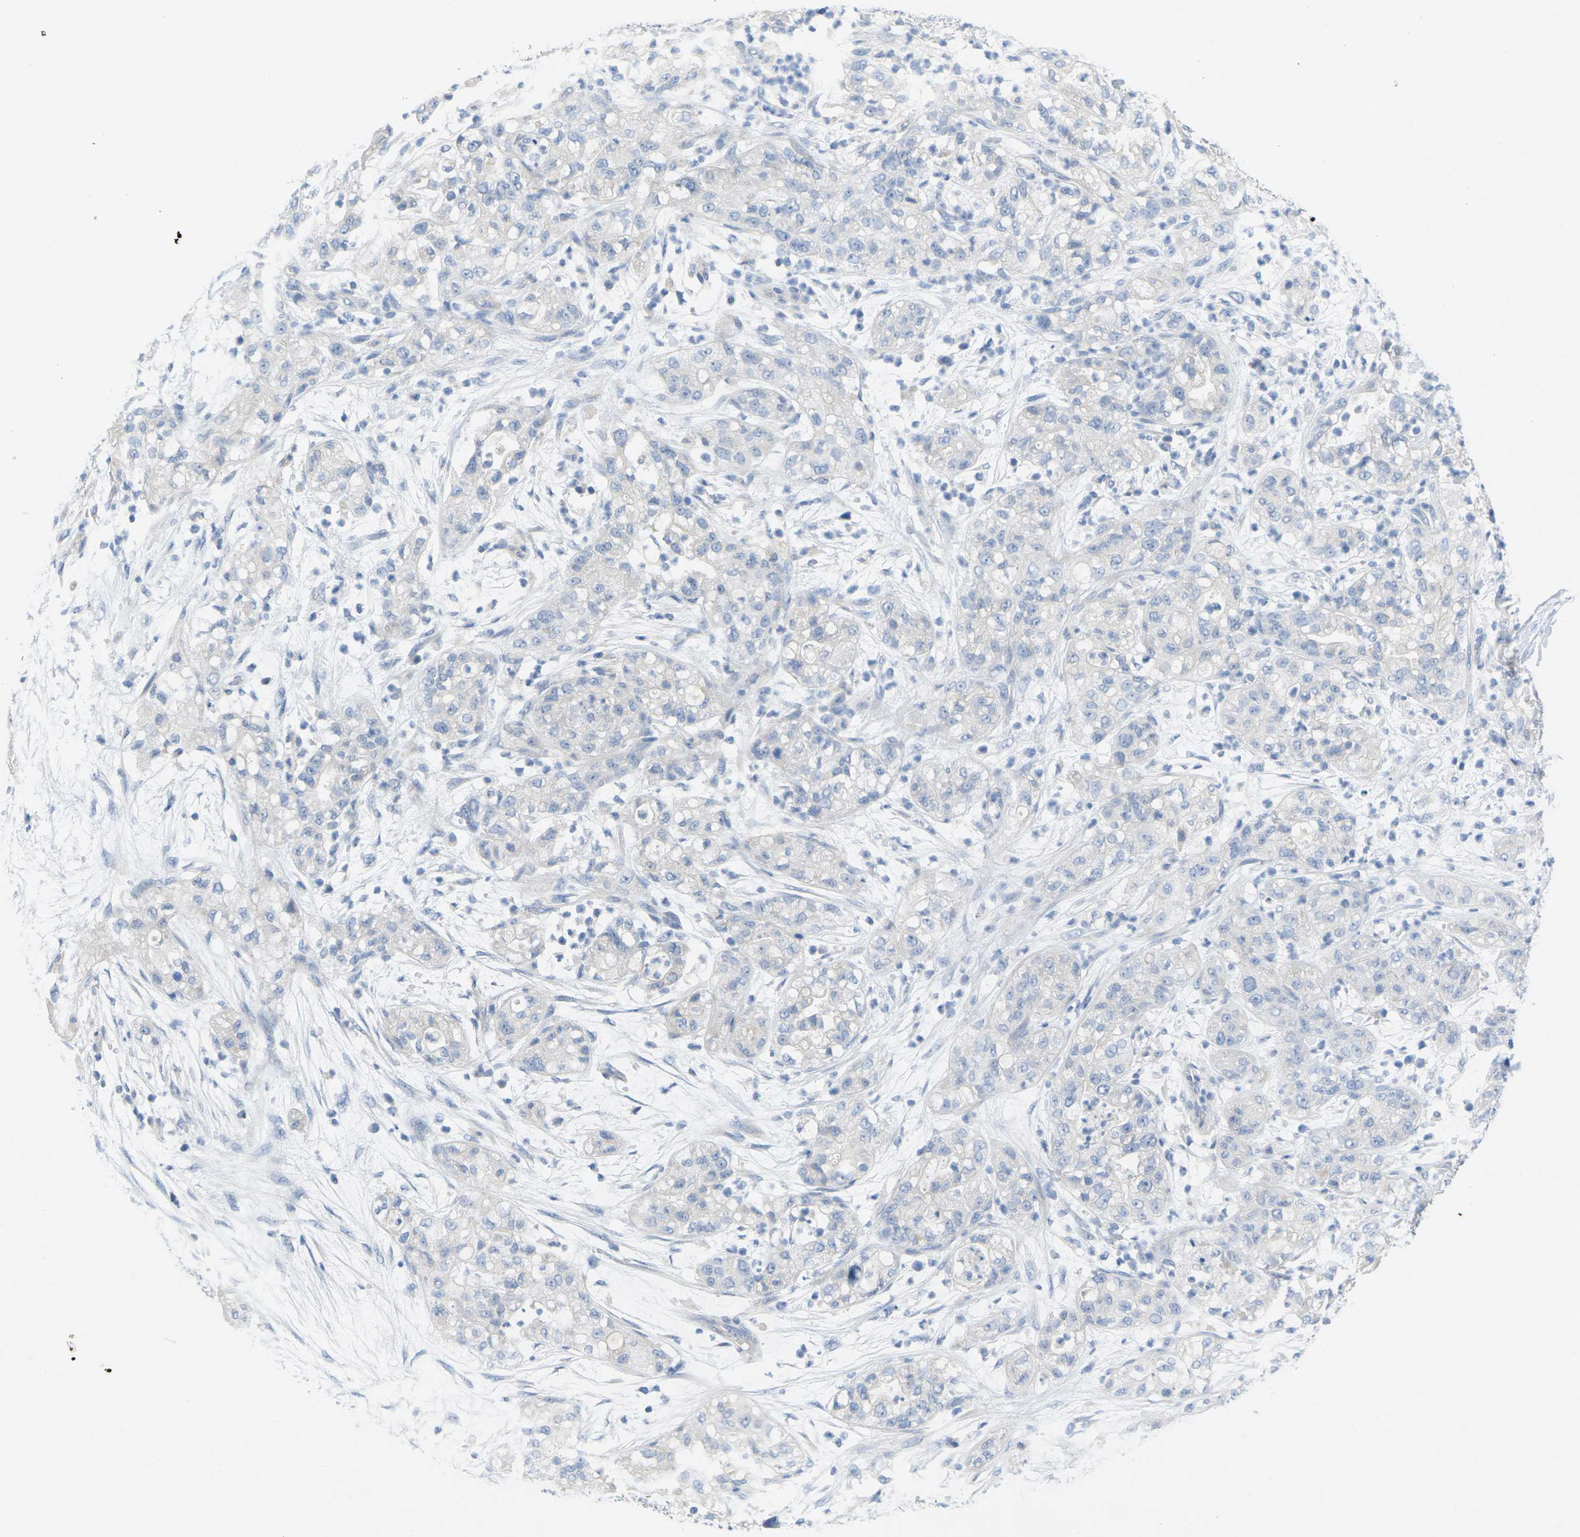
{"staining": {"intensity": "negative", "quantity": "none", "location": "none"}, "tissue": "pancreatic cancer", "cell_type": "Tumor cells", "image_type": "cancer", "snomed": [{"axis": "morphology", "description": "Adenocarcinoma, NOS"}, {"axis": "topography", "description": "Pancreas"}], "caption": "Human adenocarcinoma (pancreatic) stained for a protein using IHC exhibits no positivity in tumor cells.", "gene": "TNNI3", "patient": {"sex": "female", "age": 78}}